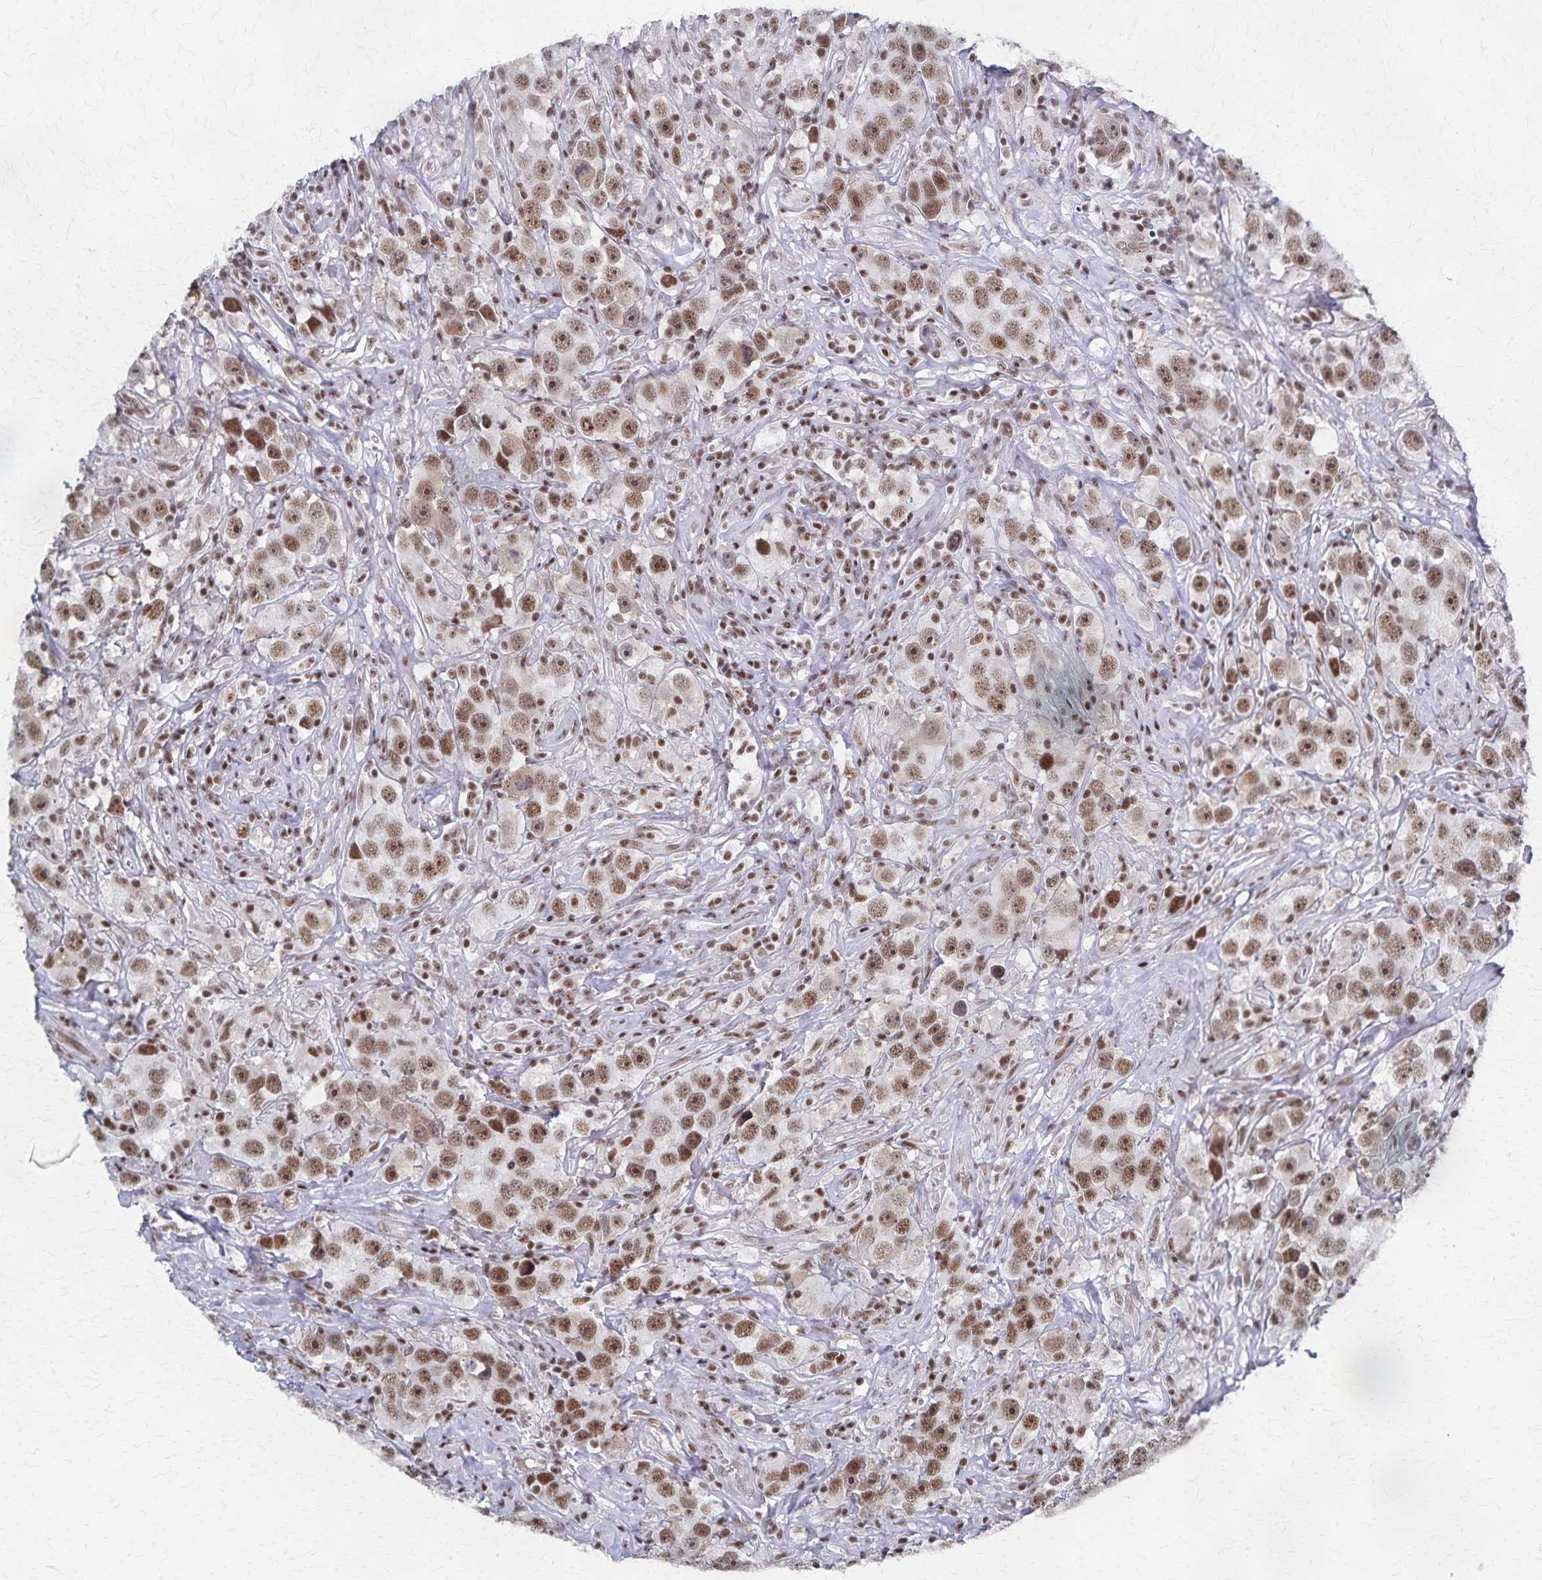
{"staining": {"intensity": "moderate", "quantity": "25%-75%", "location": "nuclear"}, "tissue": "testis cancer", "cell_type": "Tumor cells", "image_type": "cancer", "snomed": [{"axis": "morphology", "description": "Seminoma, NOS"}, {"axis": "topography", "description": "Testis"}], "caption": "IHC of human testis cancer (seminoma) reveals medium levels of moderate nuclear positivity in approximately 25%-75% of tumor cells.", "gene": "GTF2B", "patient": {"sex": "male", "age": 49}}